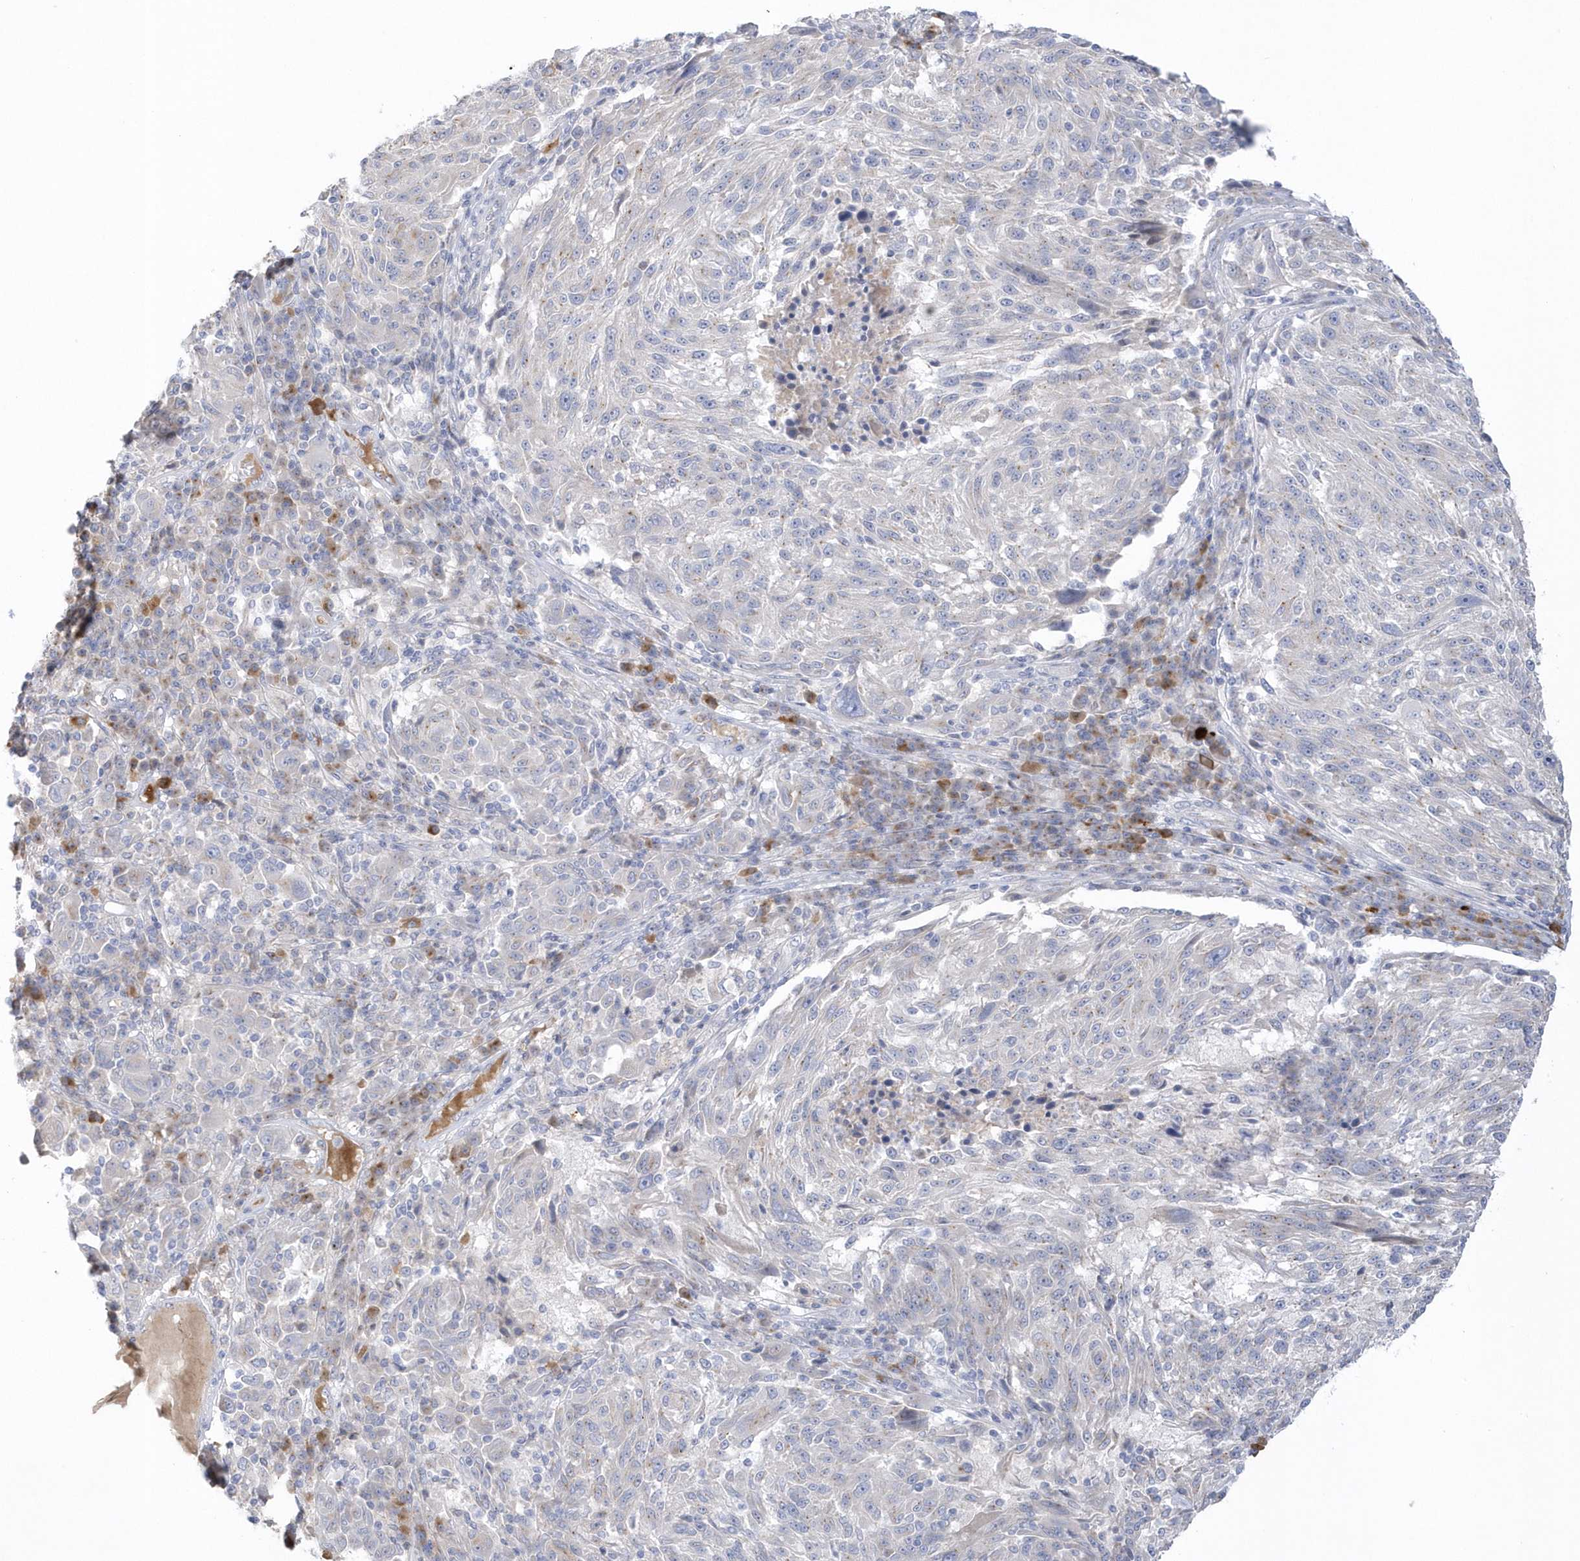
{"staining": {"intensity": "negative", "quantity": "none", "location": "none"}, "tissue": "melanoma", "cell_type": "Tumor cells", "image_type": "cancer", "snomed": [{"axis": "morphology", "description": "Malignant melanoma, NOS"}, {"axis": "topography", "description": "Skin"}], "caption": "Malignant melanoma stained for a protein using immunohistochemistry (IHC) exhibits no expression tumor cells.", "gene": "SEMA3D", "patient": {"sex": "male", "age": 53}}